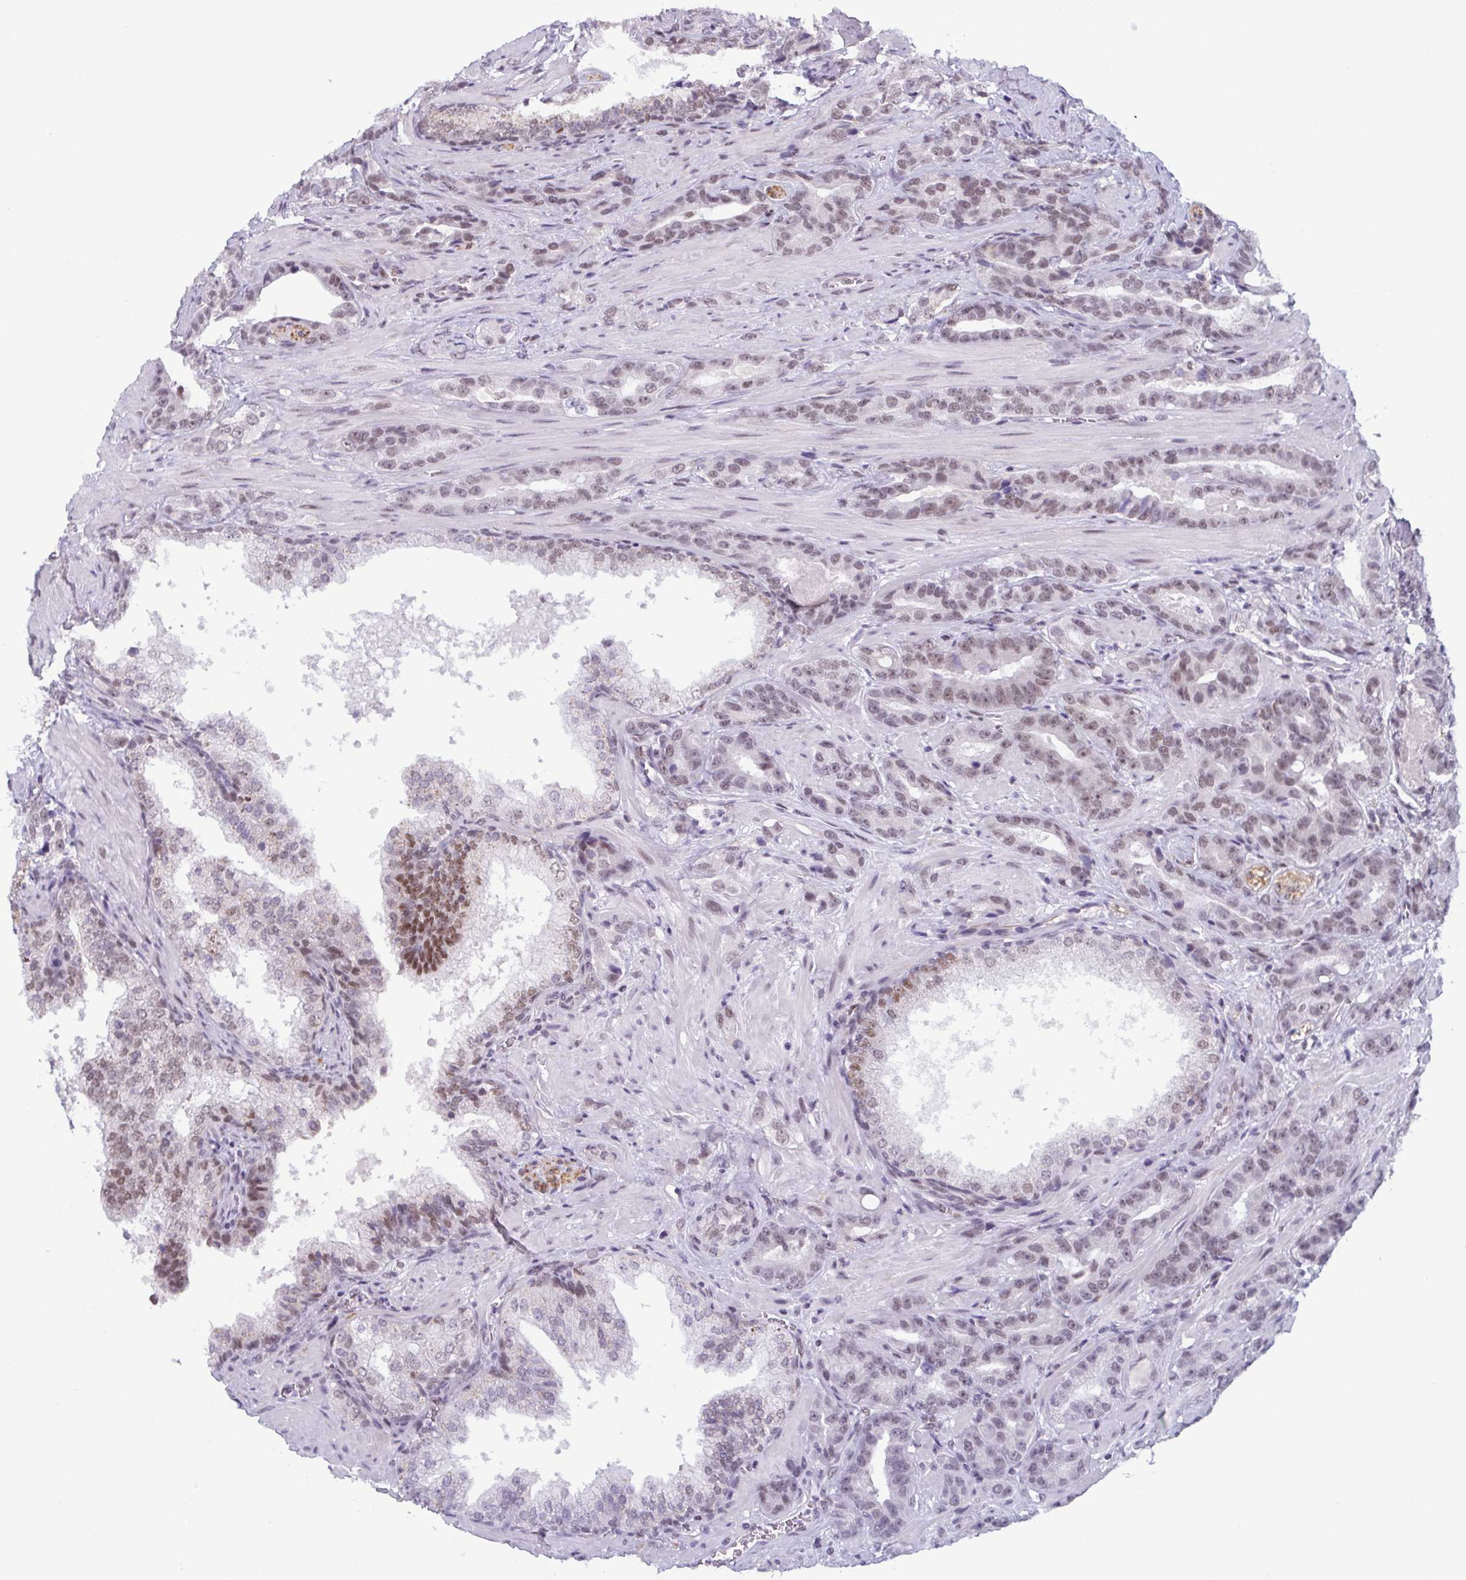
{"staining": {"intensity": "moderate", "quantity": "25%-75%", "location": "nuclear"}, "tissue": "prostate cancer", "cell_type": "Tumor cells", "image_type": "cancer", "snomed": [{"axis": "morphology", "description": "Adenocarcinoma, High grade"}, {"axis": "topography", "description": "Prostate"}], "caption": "Immunohistochemical staining of human prostate cancer demonstrates medium levels of moderate nuclear protein staining in about 25%-75% of tumor cells.", "gene": "RBM7", "patient": {"sex": "male", "age": 65}}